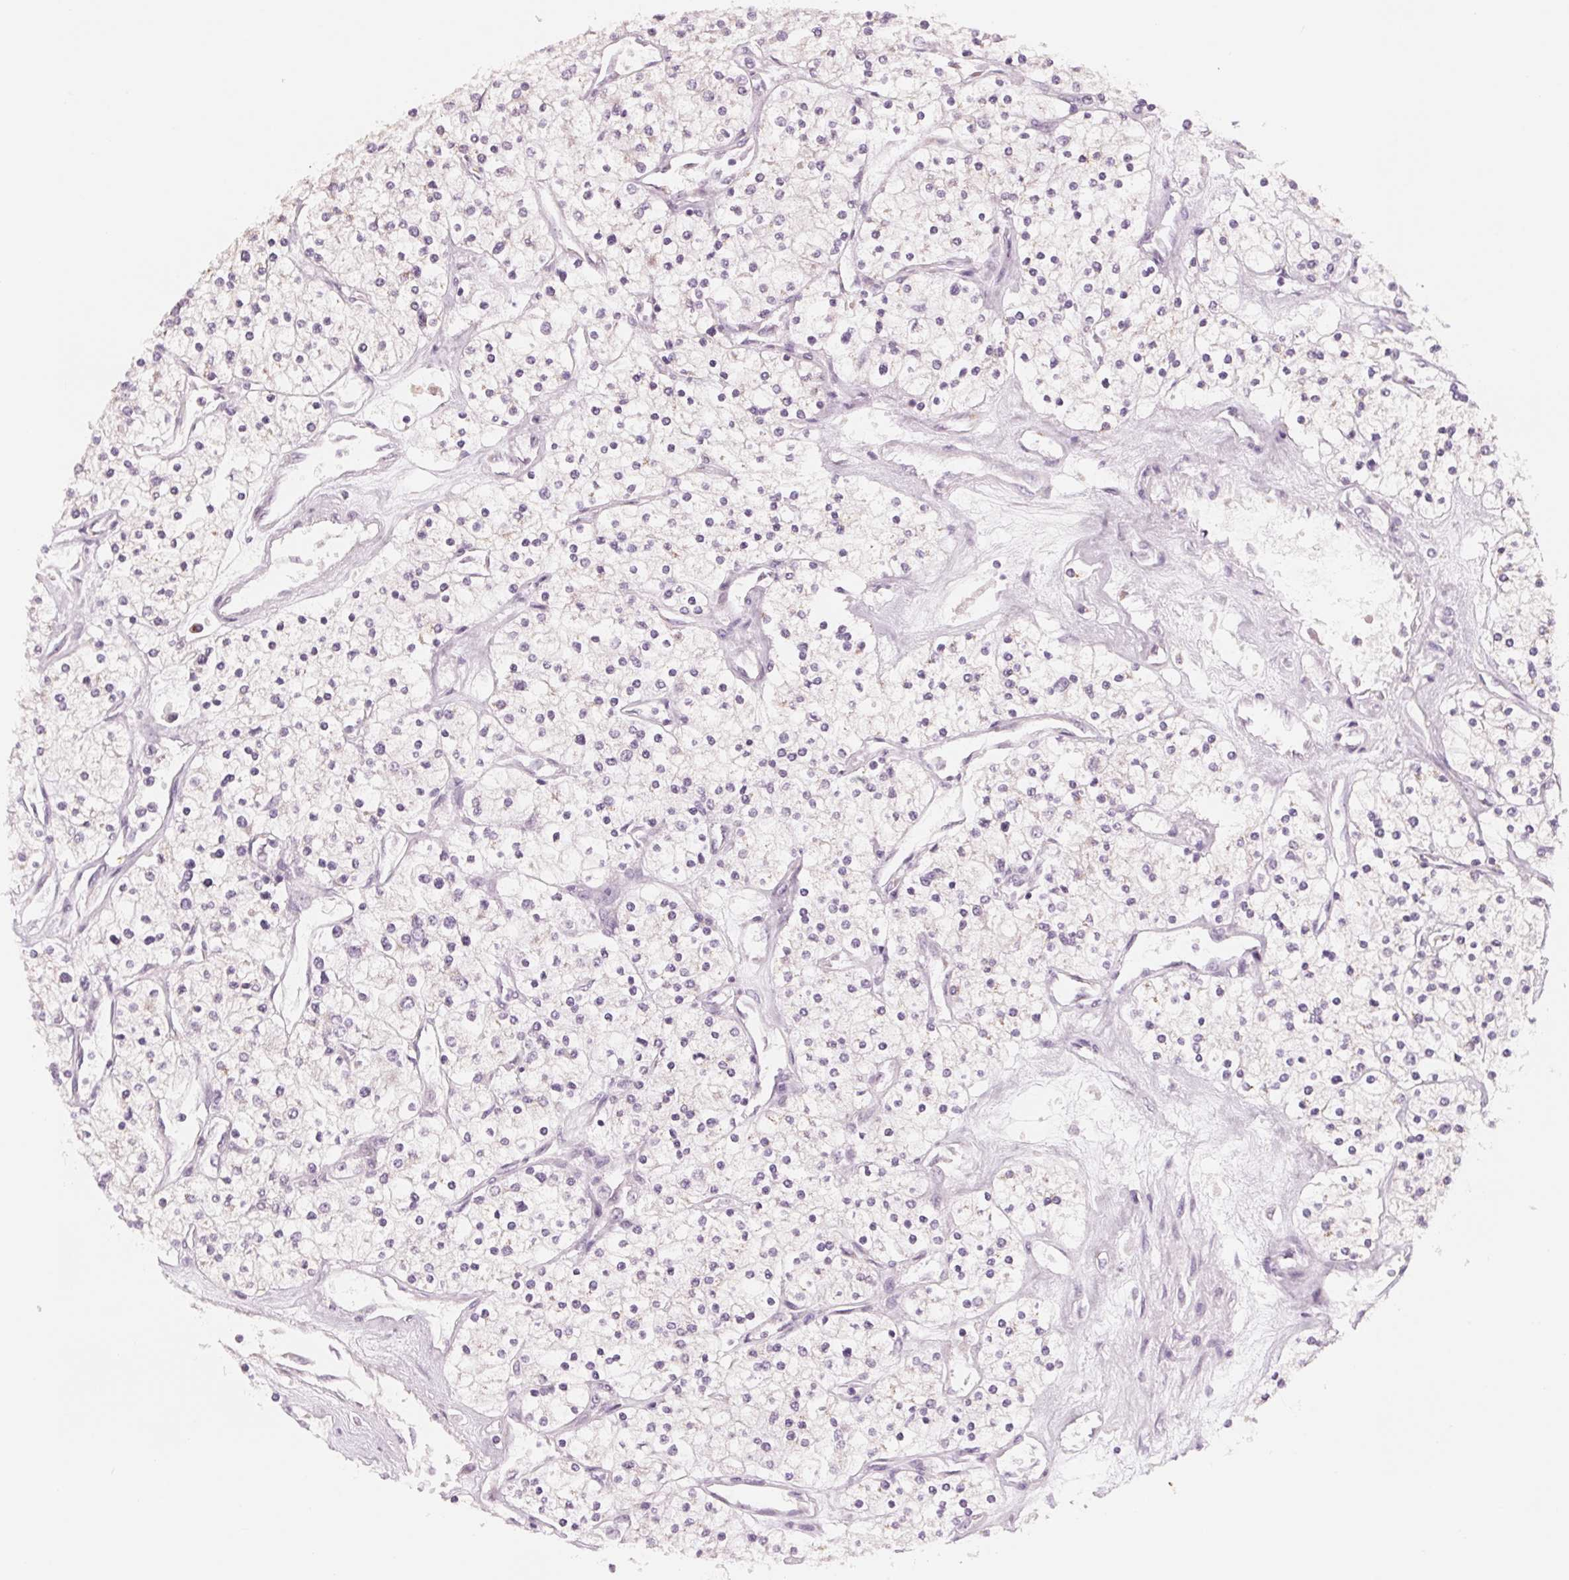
{"staining": {"intensity": "negative", "quantity": "none", "location": "none"}, "tissue": "renal cancer", "cell_type": "Tumor cells", "image_type": "cancer", "snomed": [{"axis": "morphology", "description": "Adenocarcinoma, NOS"}, {"axis": "topography", "description": "Kidney"}], "caption": "DAB immunohistochemical staining of renal cancer exhibits no significant positivity in tumor cells. (DAB IHC with hematoxylin counter stain).", "gene": "IL9R", "patient": {"sex": "male", "age": 80}}